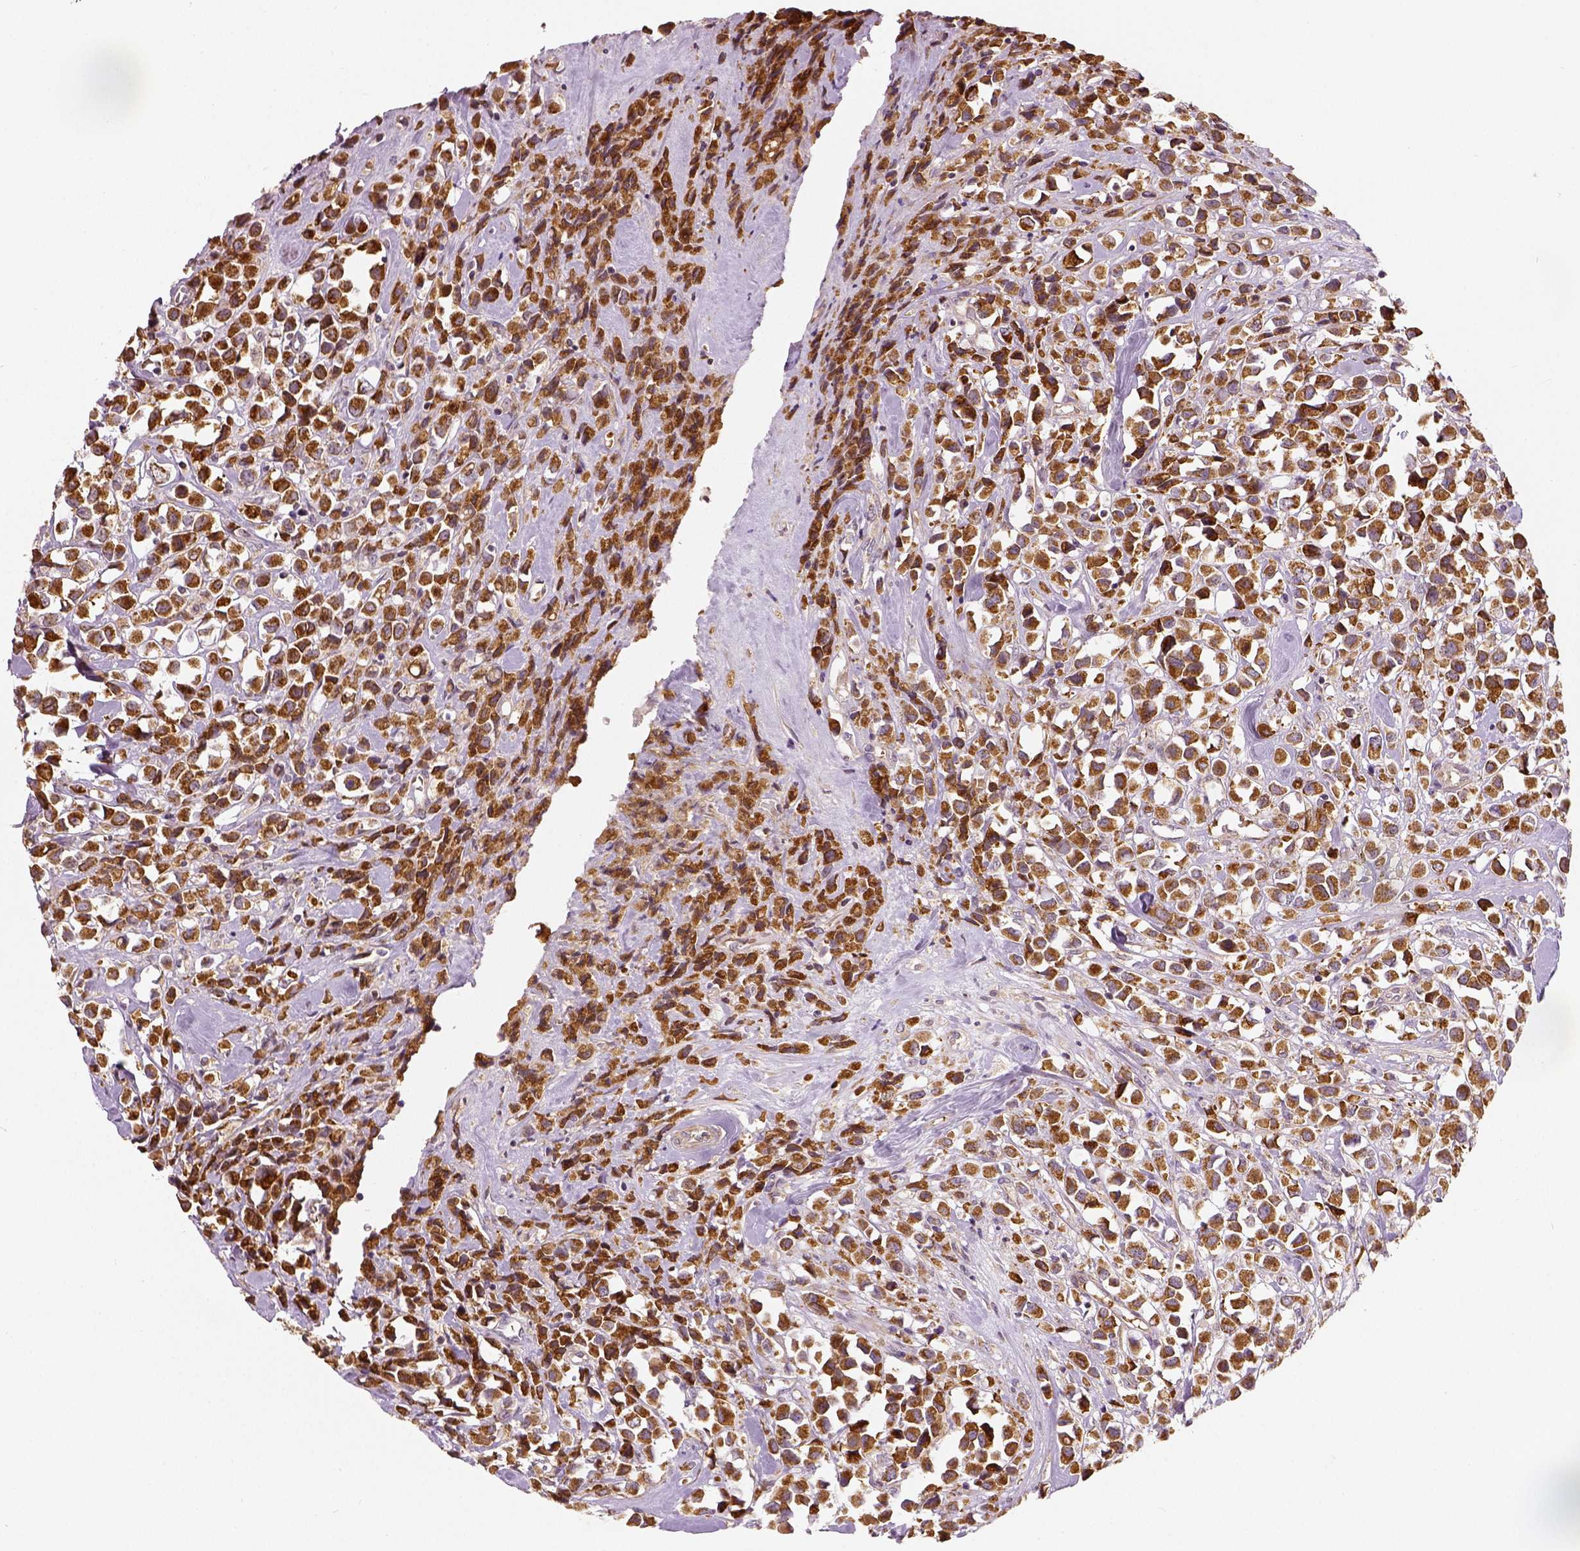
{"staining": {"intensity": "moderate", "quantity": ">75%", "location": "cytoplasmic/membranous"}, "tissue": "breast cancer", "cell_type": "Tumor cells", "image_type": "cancer", "snomed": [{"axis": "morphology", "description": "Duct carcinoma"}, {"axis": "topography", "description": "Breast"}], "caption": "High-magnification brightfield microscopy of breast cancer stained with DAB (brown) and counterstained with hematoxylin (blue). tumor cells exhibit moderate cytoplasmic/membranous expression is present in approximately>75% of cells.", "gene": "PGAM5", "patient": {"sex": "female", "age": 61}}